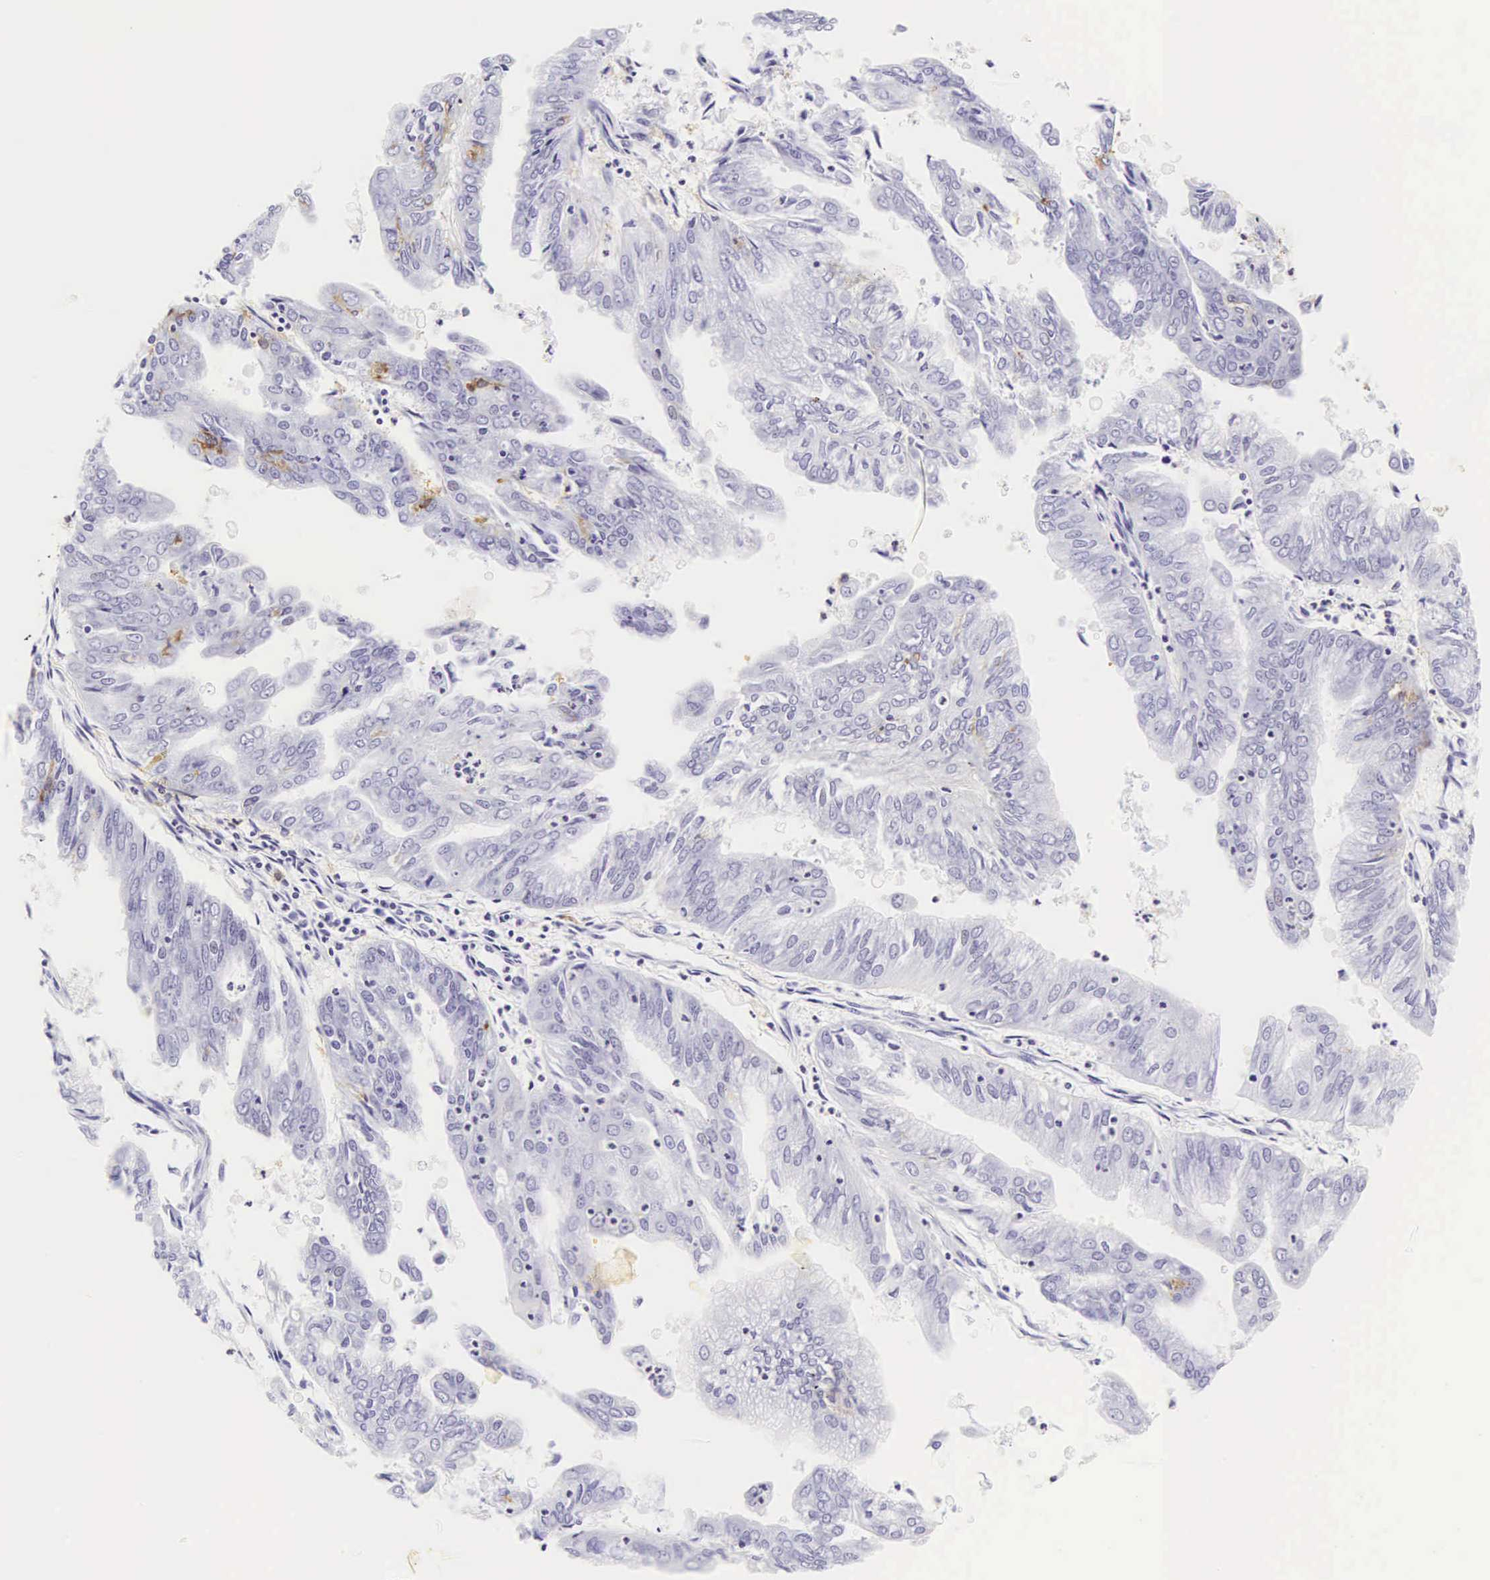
{"staining": {"intensity": "negative", "quantity": "none", "location": "none"}, "tissue": "endometrial cancer", "cell_type": "Tumor cells", "image_type": "cancer", "snomed": [{"axis": "morphology", "description": "Adenocarcinoma, NOS"}, {"axis": "topography", "description": "Endometrium"}], "caption": "Tumor cells are negative for brown protein staining in adenocarcinoma (endometrial). (Brightfield microscopy of DAB (3,3'-diaminobenzidine) IHC at high magnification).", "gene": "CD1A", "patient": {"sex": "female", "age": 79}}